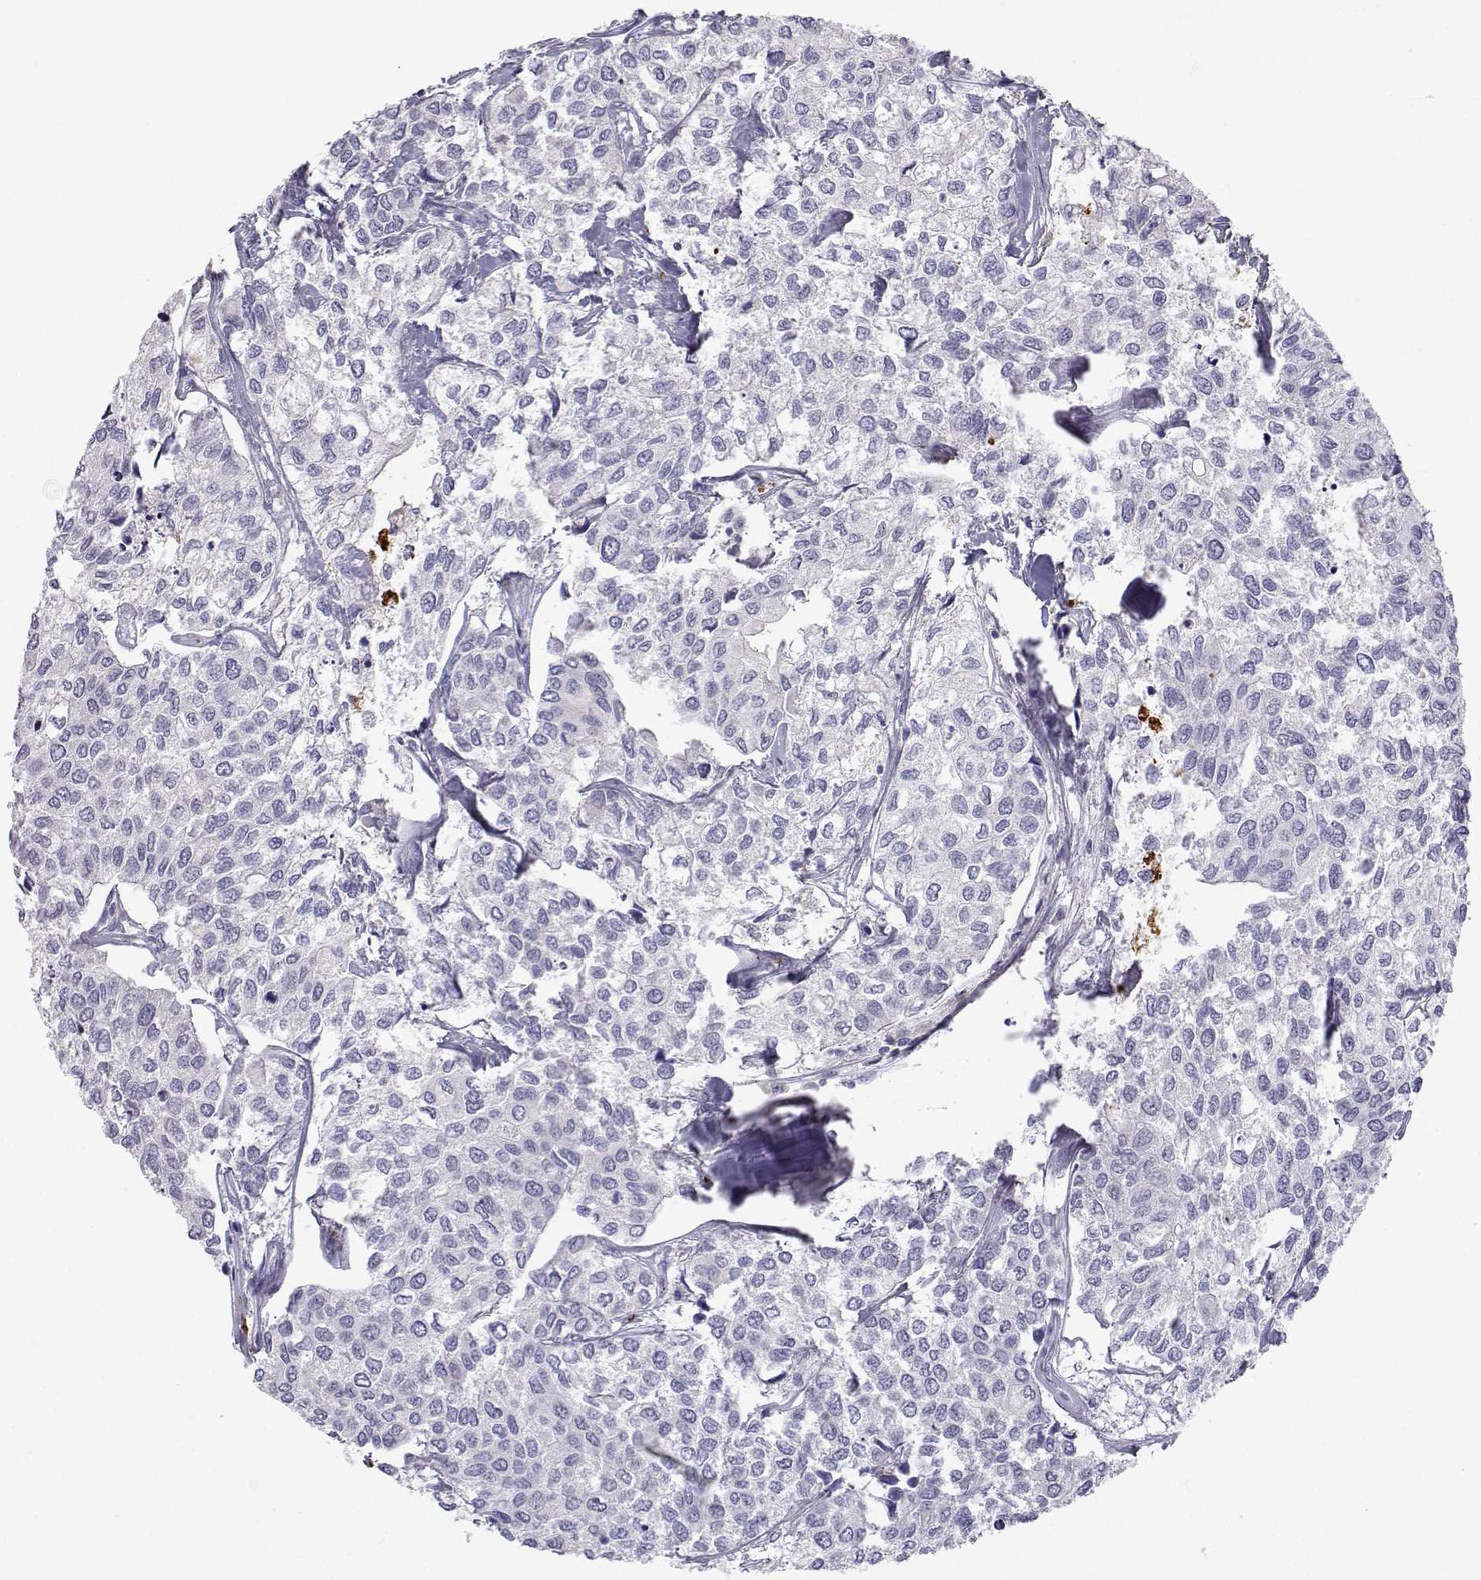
{"staining": {"intensity": "negative", "quantity": "none", "location": "none"}, "tissue": "urothelial cancer", "cell_type": "Tumor cells", "image_type": "cancer", "snomed": [{"axis": "morphology", "description": "Urothelial carcinoma, High grade"}, {"axis": "topography", "description": "Urinary bladder"}], "caption": "An immunohistochemistry (IHC) photomicrograph of urothelial carcinoma (high-grade) is shown. There is no staining in tumor cells of urothelial carcinoma (high-grade). Brightfield microscopy of immunohistochemistry stained with DAB (3,3'-diaminobenzidine) (brown) and hematoxylin (blue), captured at high magnification.", "gene": "SLC6A3", "patient": {"sex": "male", "age": 73}}